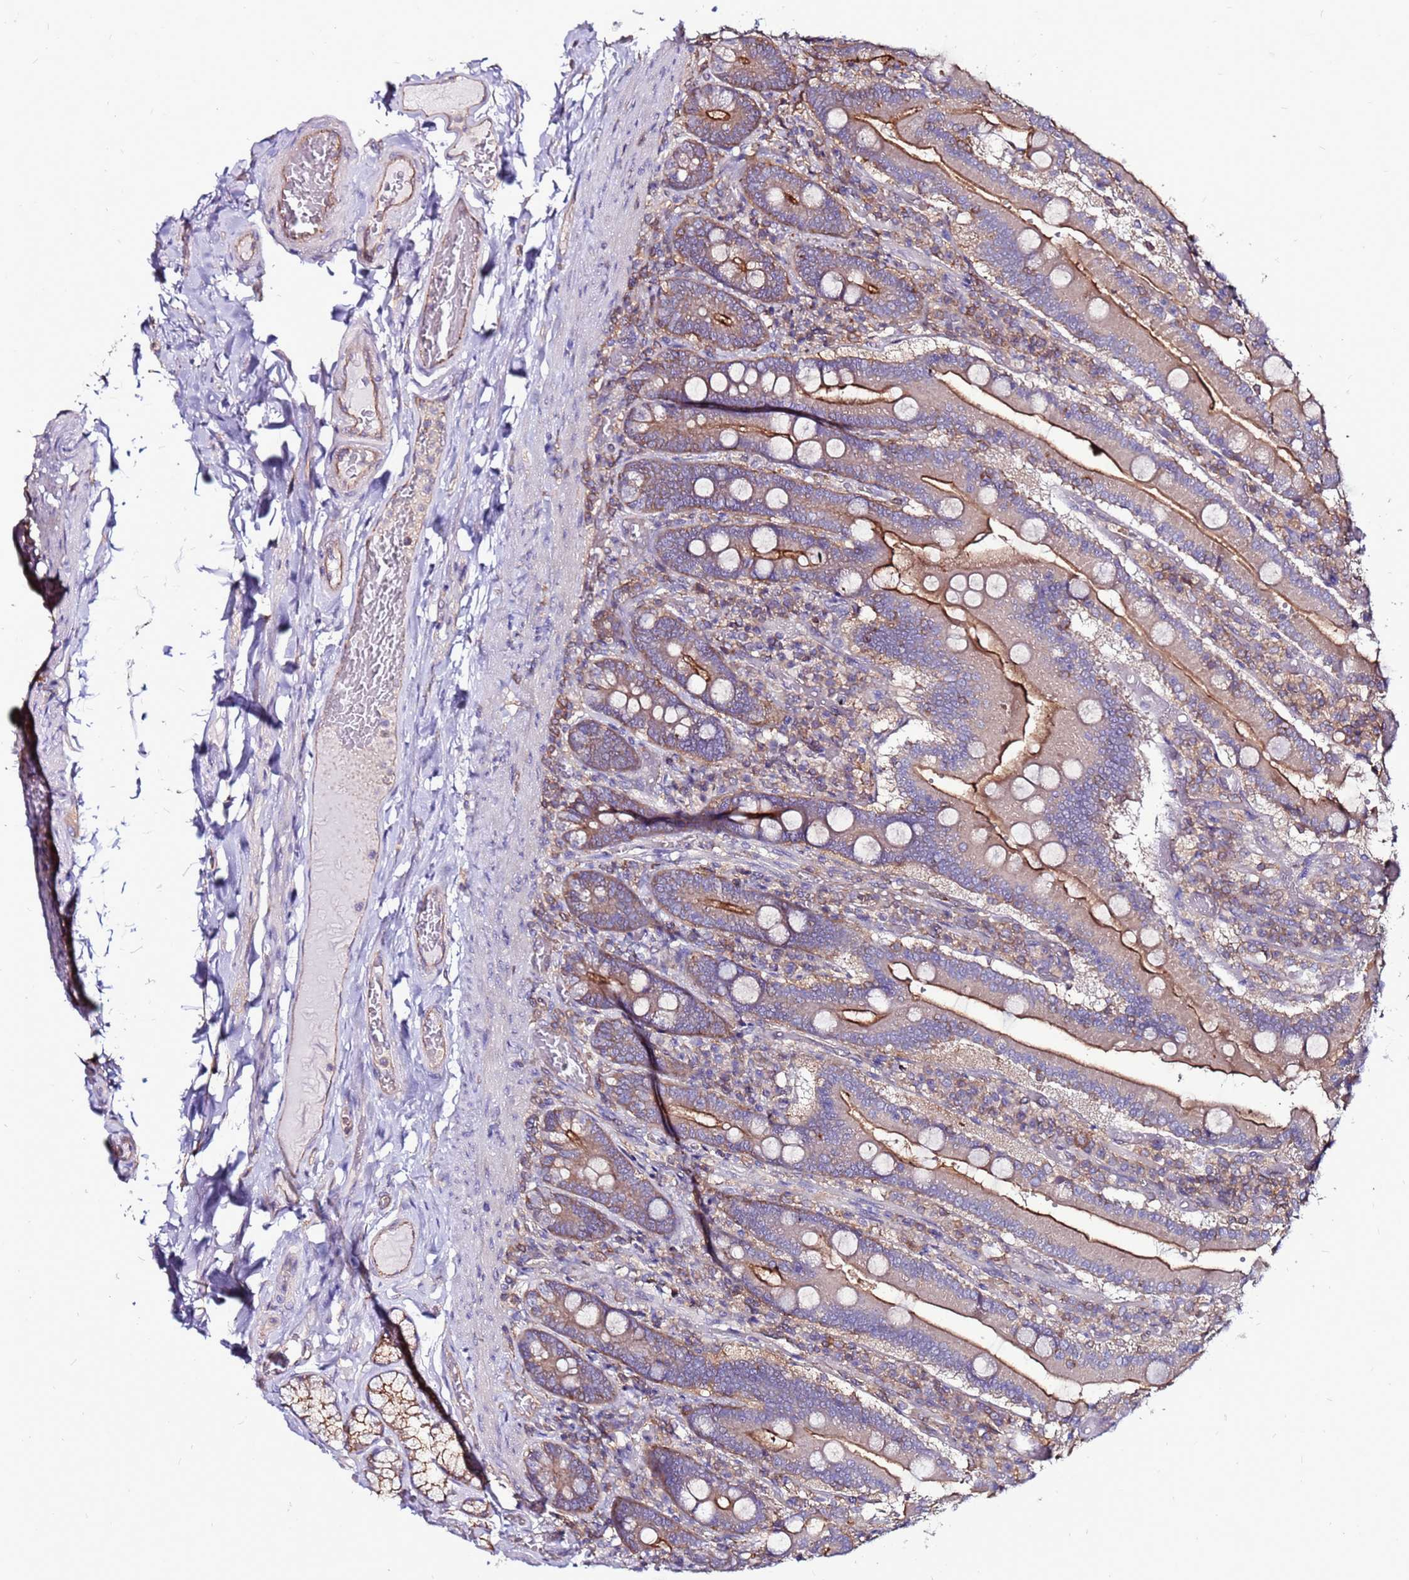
{"staining": {"intensity": "strong", "quantity": "25%-75%", "location": "cytoplasmic/membranous"}, "tissue": "duodenum", "cell_type": "Glandular cells", "image_type": "normal", "snomed": [{"axis": "morphology", "description": "Normal tissue, NOS"}, {"axis": "topography", "description": "Duodenum"}], "caption": "High-magnification brightfield microscopy of benign duodenum stained with DAB (3,3'-diaminobenzidine) (brown) and counterstained with hematoxylin (blue). glandular cells exhibit strong cytoplasmic/membranous positivity is identified in approximately25%-75% of cells. (Brightfield microscopy of DAB IHC at high magnification).", "gene": "NRN1L", "patient": {"sex": "female", "age": 62}}